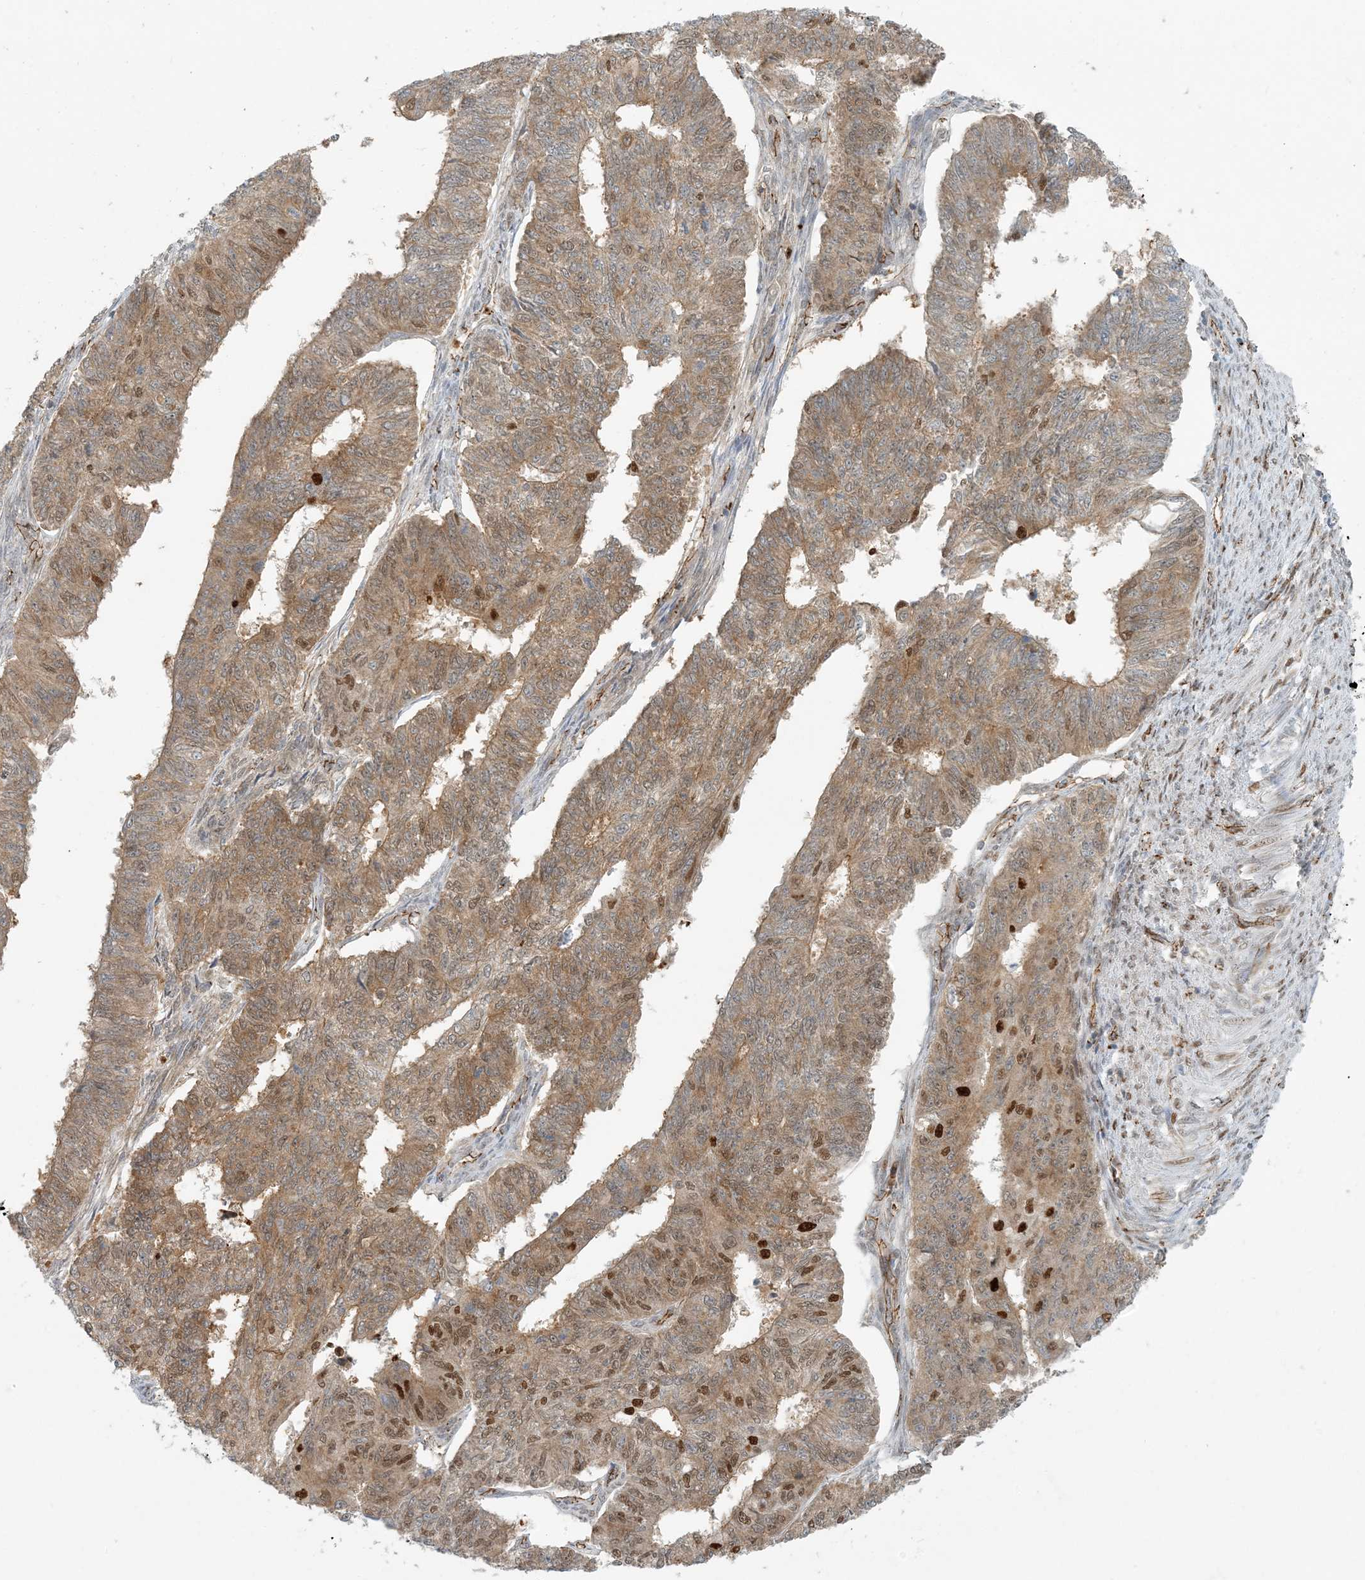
{"staining": {"intensity": "moderate", "quantity": ">75%", "location": "cytoplasmic/membranous,nuclear"}, "tissue": "endometrial cancer", "cell_type": "Tumor cells", "image_type": "cancer", "snomed": [{"axis": "morphology", "description": "Adenocarcinoma, NOS"}, {"axis": "topography", "description": "Endometrium"}], "caption": "Tumor cells demonstrate medium levels of moderate cytoplasmic/membranous and nuclear staining in about >75% of cells in adenocarcinoma (endometrial). (Stains: DAB in brown, nuclei in blue, Microscopy: brightfield microscopy at high magnification).", "gene": "AK9", "patient": {"sex": "female", "age": 32}}